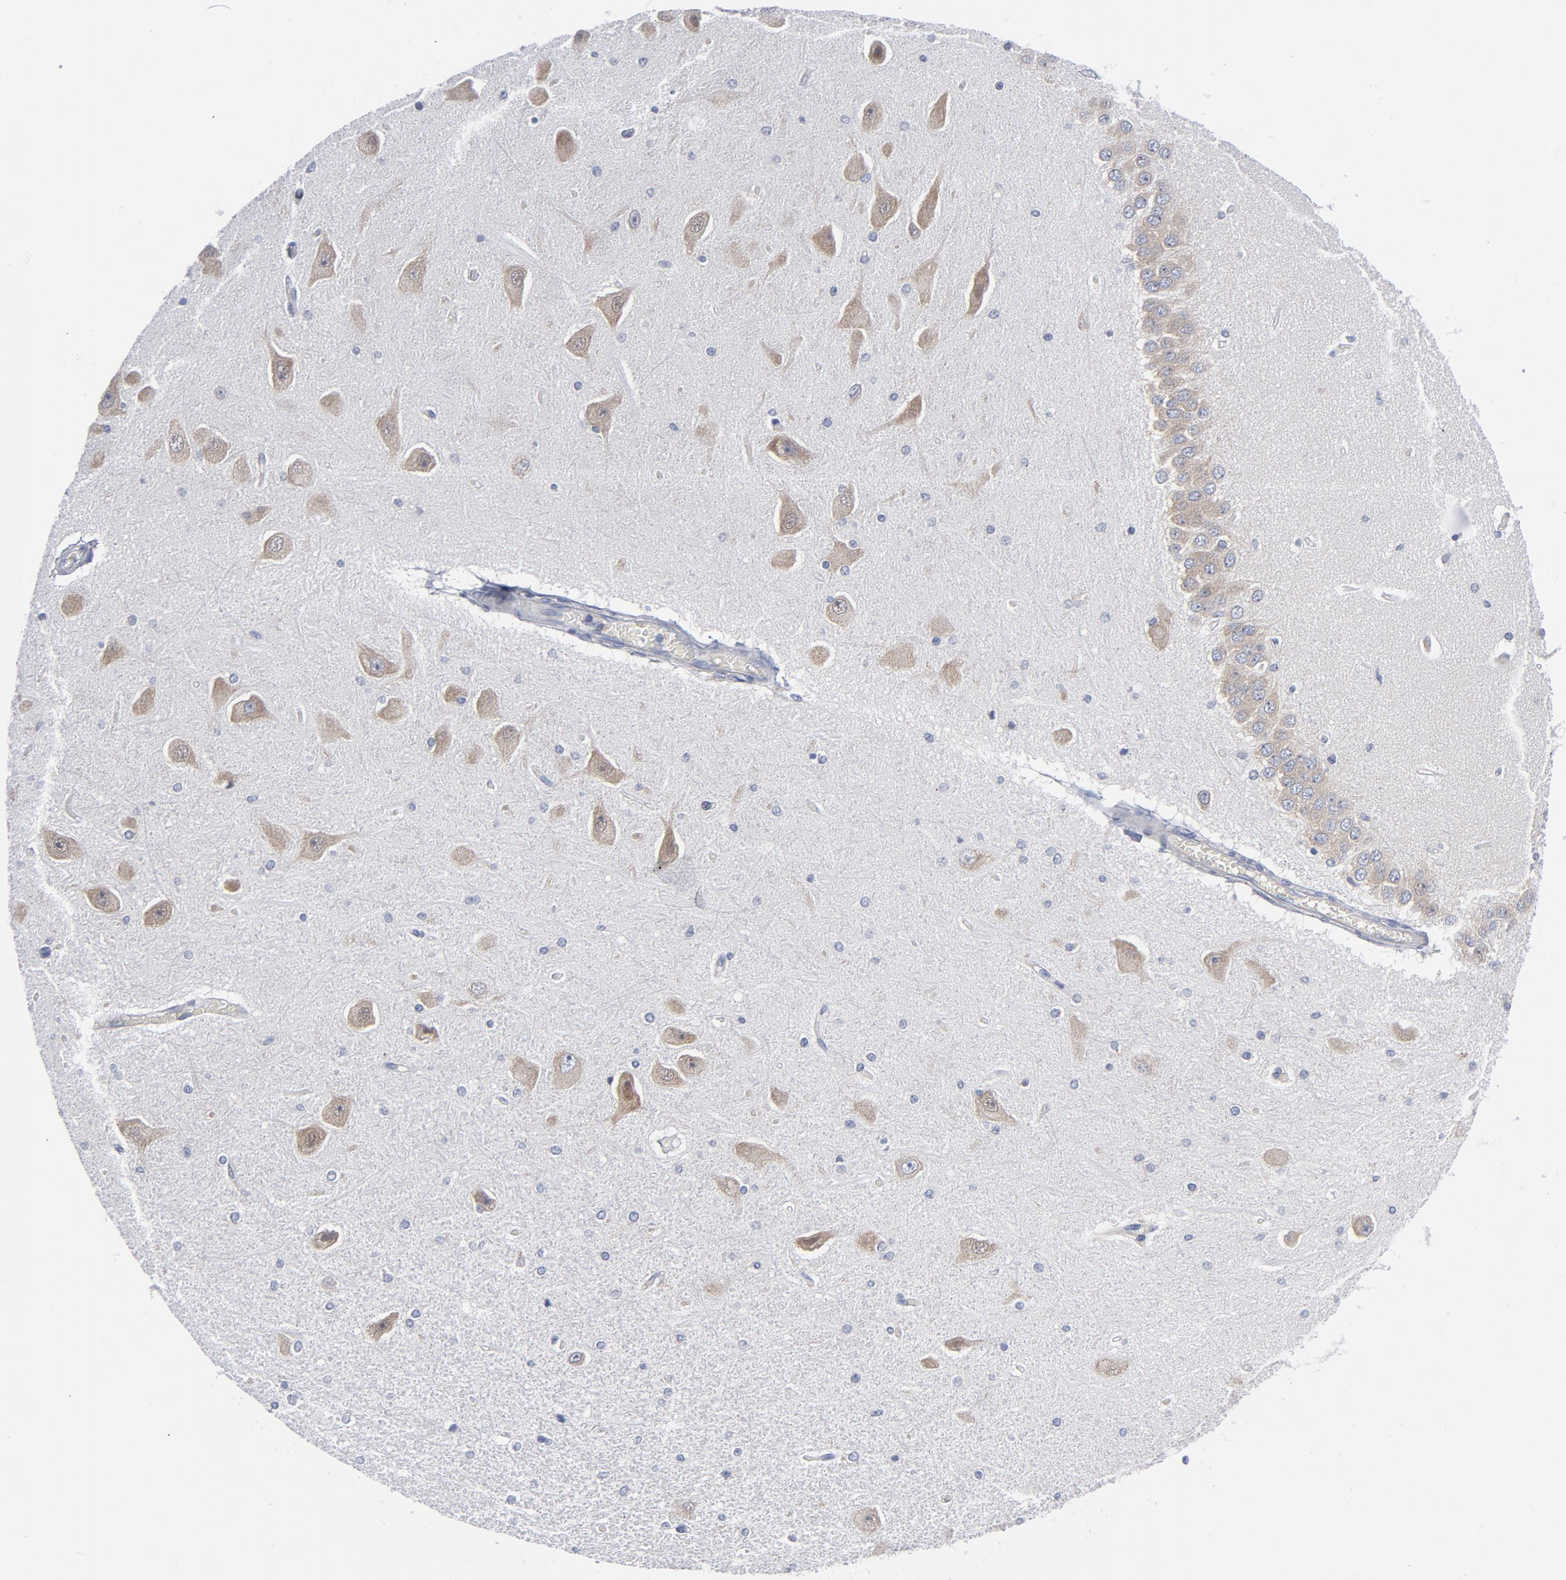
{"staining": {"intensity": "negative", "quantity": "none", "location": "none"}, "tissue": "hippocampus", "cell_type": "Glial cells", "image_type": "normal", "snomed": [{"axis": "morphology", "description": "Normal tissue, NOS"}, {"axis": "topography", "description": "Hippocampus"}], "caption": "The immunohistochemistry image has no significant positivity in glial cells of hippocampus. (DAB (3,3'-diaminobenzidine) immunohistochemistry visualized using brightfield microscopy, high magnification).", "gene": "CD86", "patient": {"sex": "female", "age": 54}}